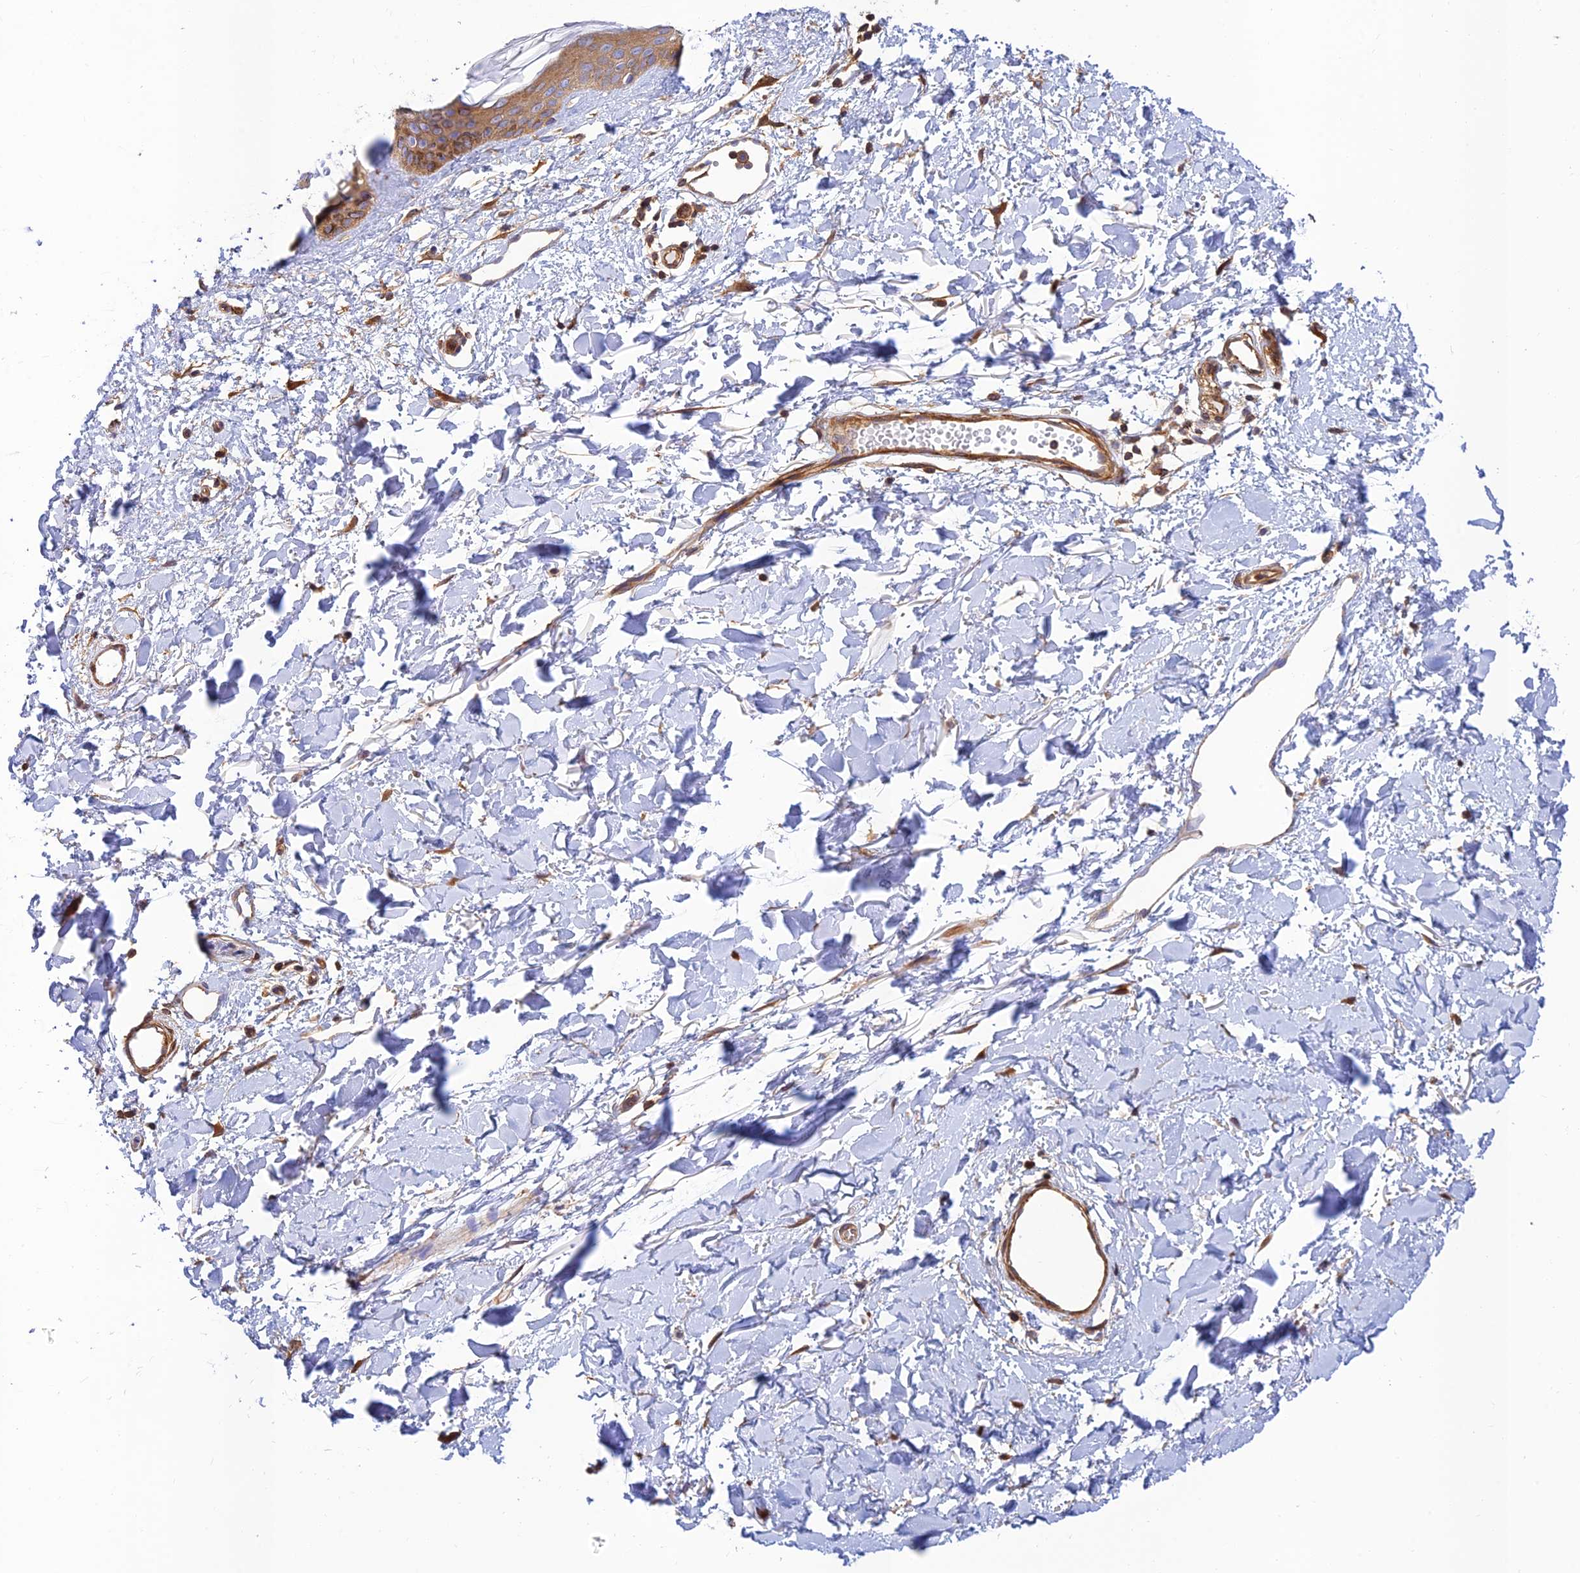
{"staining": {"intensity": "moderate", "quantity": ">75%", "location": "cytoplasmic/membranous"}, "tissue": "skin", "cell_type": "Fibroblasts", "image_type": "normal", "snomed": [{"axis": "morphology", "description": "Normal tissue, NOS"}, {"axis": "topography", "description": "Skin"}], "caption": "This image displays IHC staining of benign human skin, with medium moderate cytoplasmic/membranous expression in approximately >75% of fibroblasts.", "gene": "PPP1R12C", "patient": {"sex": "female", "age": 58}}